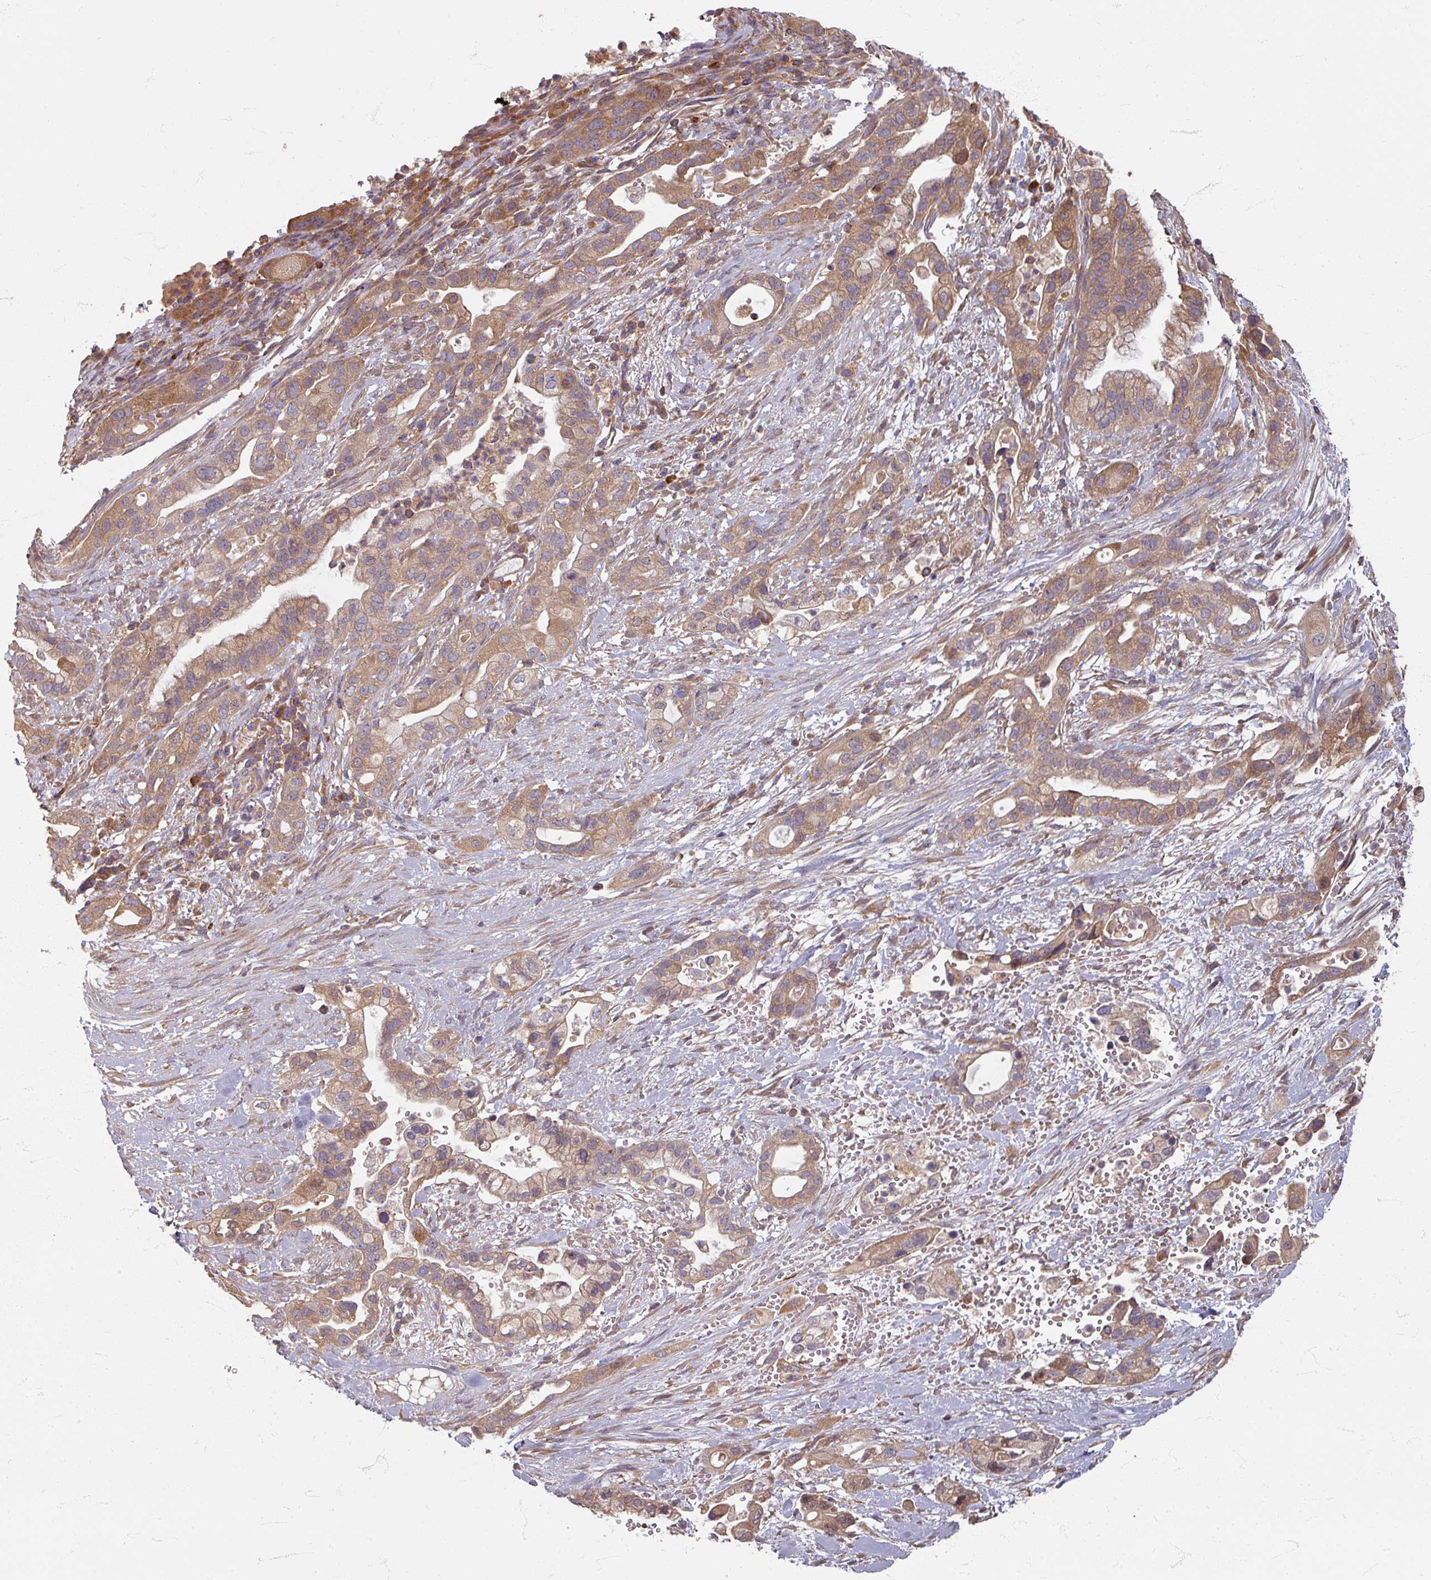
{"staining": {"intensity": "moderate", "quantity": ">75%", "location": "cytoplasmic/membranous"}, "tissue": "pancreatic cancer", "cell_type": "Tumor cells", "image_type": "cancer", "snomed": [{"axis": "morphology", "description": "Adenocarcinoma, NOS"}, {"axis": "topography", "description": "Pancreas"}], "caption": "Pancreatic adenocarcinoma stained with immunohistochemistry reveals moderate cytoplasmic/membranous positivity in approximately >75% of tumor cells. (DAB = brown stain, brightfield microscopy at high magnification).", "gene": "STAM", "patient": {"sex": "male", "age": 44}}